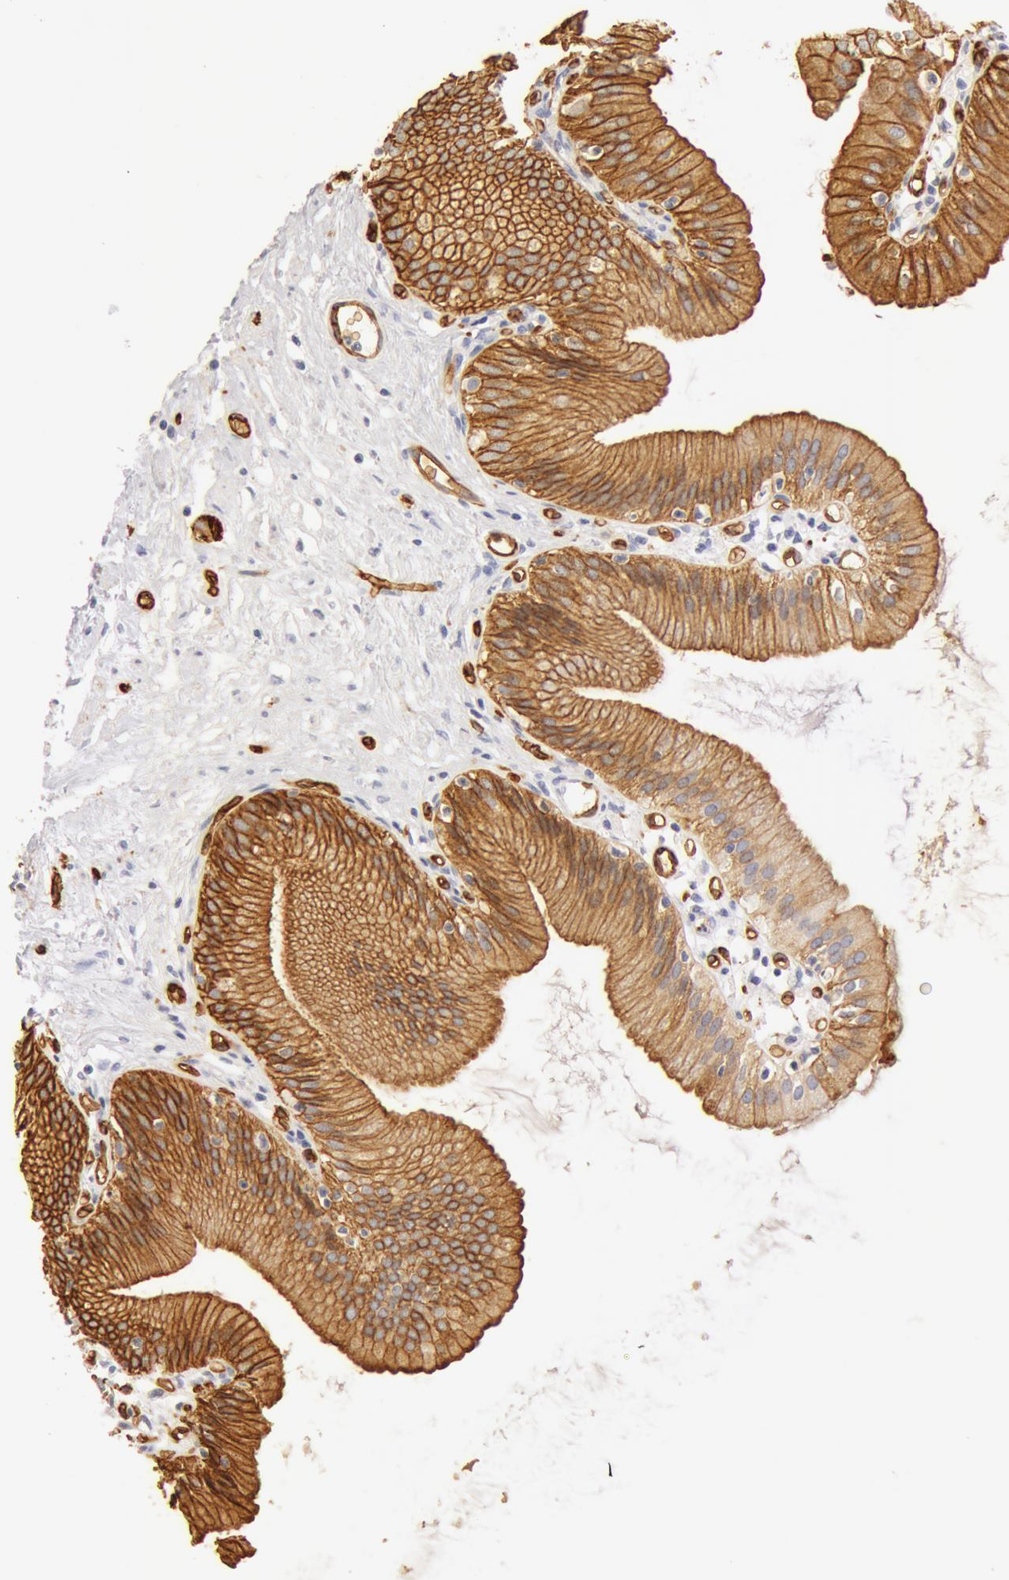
{"staining": {"intensity": "moderate", "quantity": ">75%", "location": "cytoplasmic/membranous"}, "tissue": "gallbladder", "cell_type": "Glandular cells", "image_type": "normal", "snomed": [{"axis": "morphology", "description": "Normal tissue, NOS"}, {"axis": "topography", "description": "Gallbladder"}], "caption": "This micrograph shows normal gallbladder stained with immunohistochemistry to label a protein in brown. The cytoplasmic/membranous of glandular cells show moderate positivity for the protein. Nuclei are counter-stained blue.", "gene": "AQP1", "patient": {"sex": "male", "age": 58}}